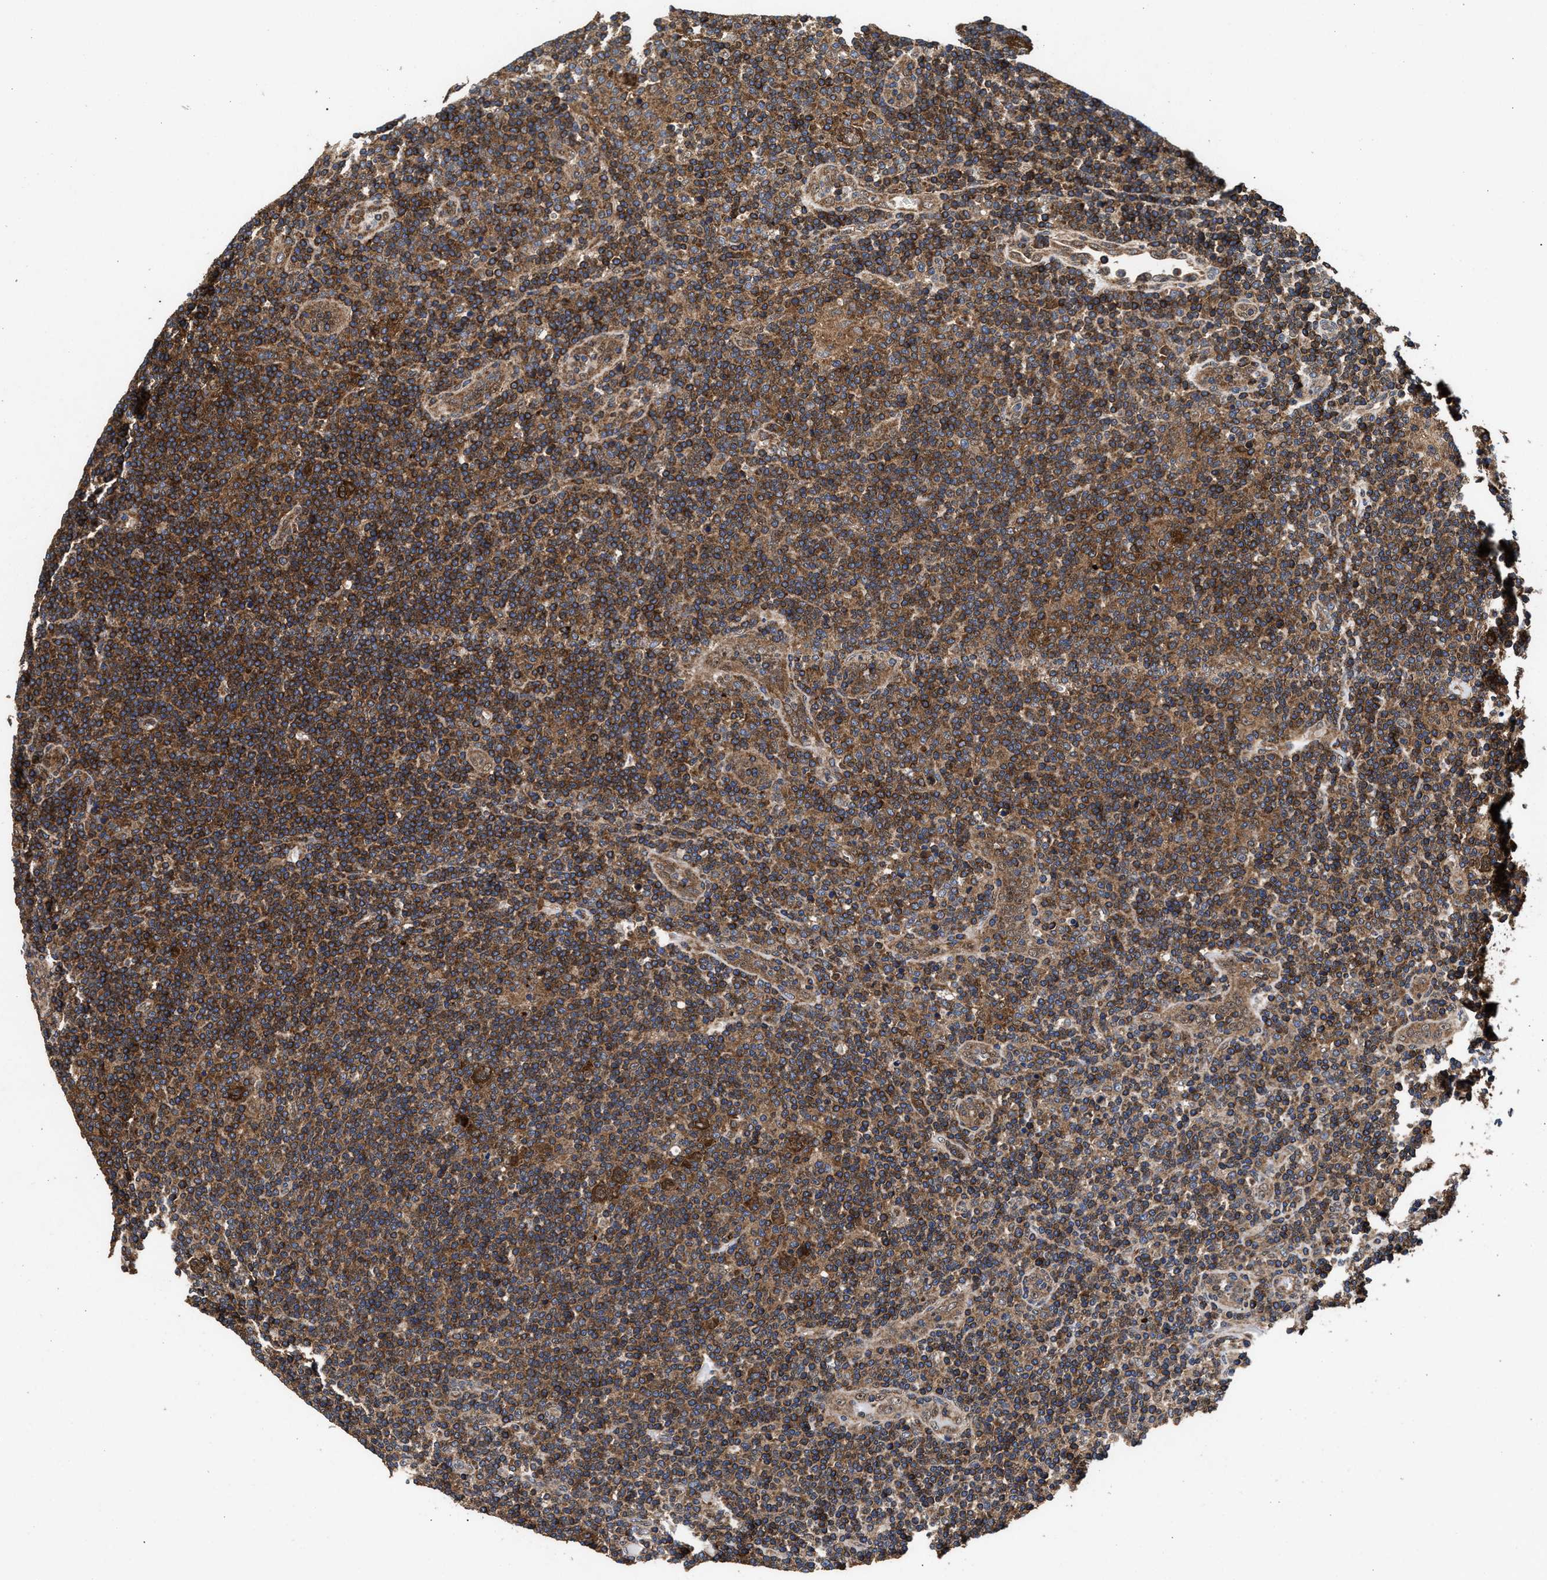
{"staining": {"intensity": "strong", "quantity": ">75%", "location": "cytoplasmic/membranous"}, "tissue": "lymphoma", "cell_type": "Tumor cells", "image_type": "cancer", "snomed": [{"axis": "morphology", "description": "Hodgkin's disease, NOS"}, {"axis": "topography", "description": "Lymph node"}], "caption": "Protein expression analysis of human Hodgkin's disease reveals strong cytoplasmic/membranous staining in about >75% of tumor cells.", "gene": "NFKB2", "patient": {"sex": "female", "age": 57}}